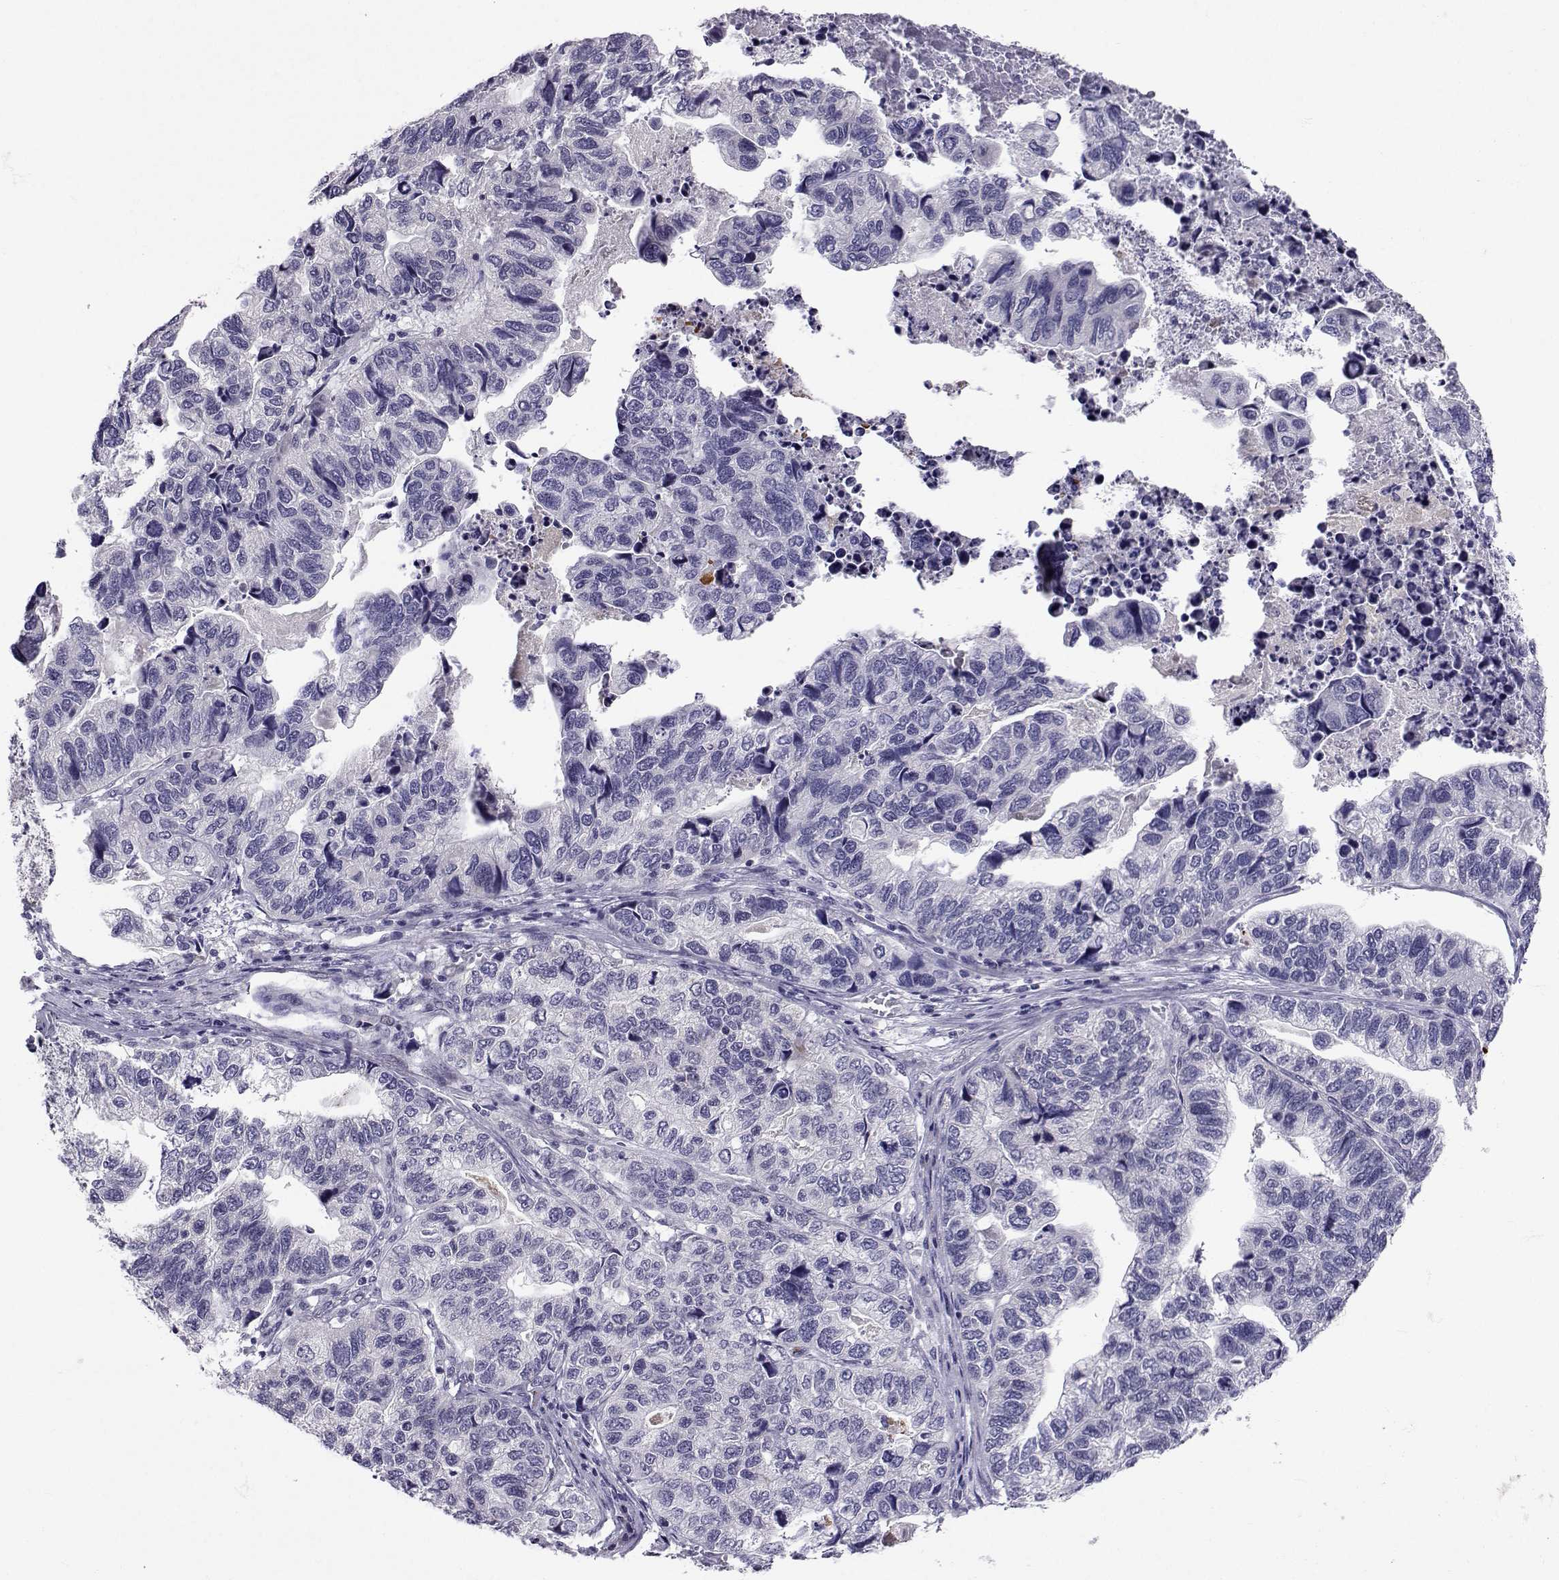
{"staining": {"intensity": "negative", "quantity": "none", "location": "none"}, "tissue": "stomach cancer", "cell_type": "Tumor cells", "image_type": "cancer", "snomed": [{"axis": "morphology", "description": "Adenocarcinoma, NOS"}, {"axis": "topography", "description": "Stomach, upper"}], "caption": "High power microscopy micrograph of an immunohistochemistry micrograph of stomach cancer (adenocarcinoma), revealing no significant staining in tumor cells. The staining was performed using DAB to visualize the protein expression in brown, while the nuclei were stained in blue with hematoxylin (Magnification: 20x).", "gene": "SLC6A3", "patient": {"sex": "female", "age": 67}}